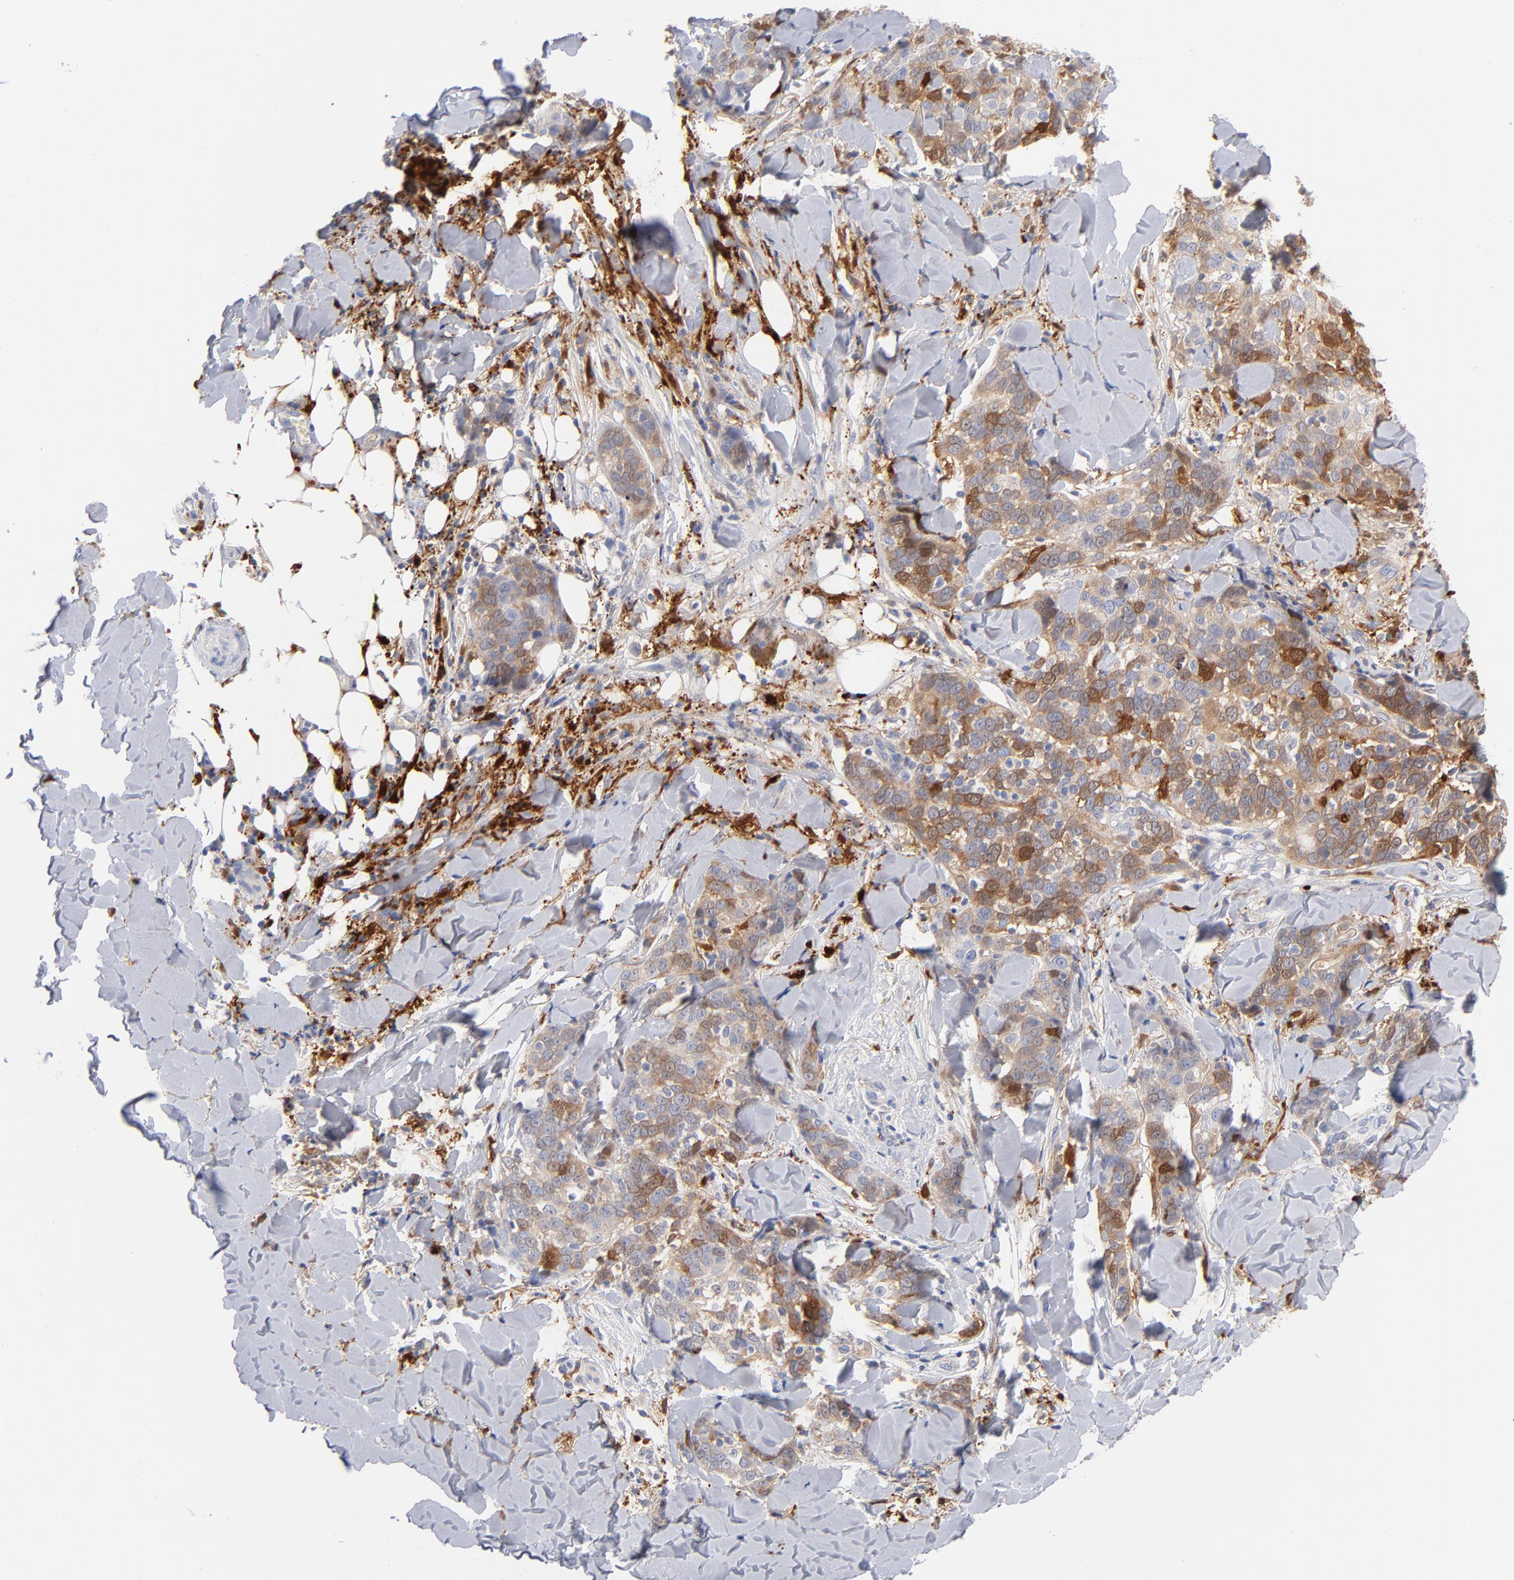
{"staining": {"intensity": "moderate", "quantity": "25%-75%", "location": "cytoplasmic/membranous"}, "tissue": "skin cancer", "cell_type": "Tumor cells", "image_type": "cancer", "snomed": [{"axis": "morphology", "description": "Normal tissue, NOS"}, {"axis": "morphology", "description": "Squamous cell carcinoma, NOS"}, {"axis": "topography", "description": "Skin"}], "caption": "This histopathology image displays IHC staining of skin cancer (squamous cell carcinoma), with medium moderate cytoplasmic/membranous positivity in approximately 25%-75% of tumor cells.", "gene": "IFIT2", "patient": {"sex": "female", "age": 83}}